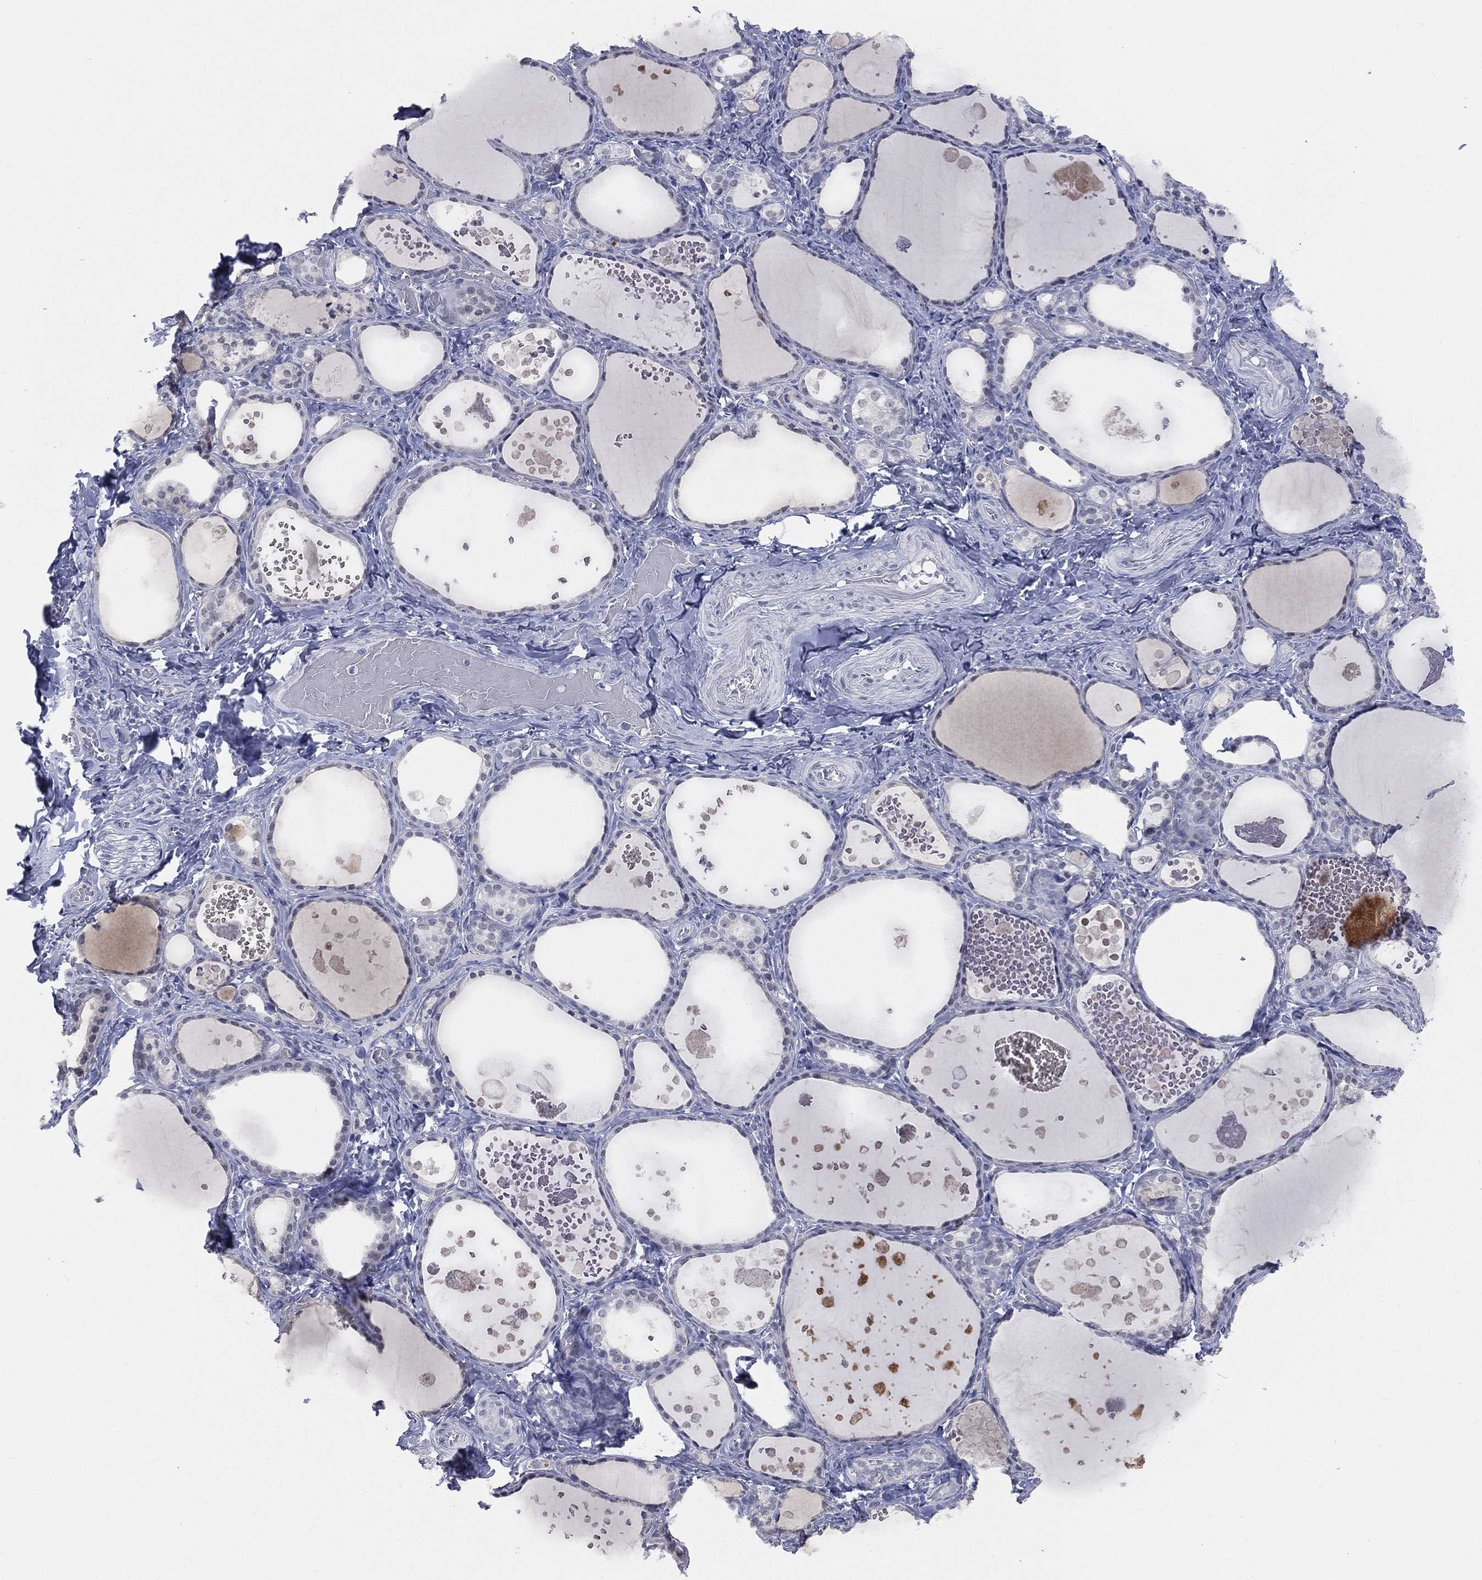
{"staining": {"intensity": "negative", "quantity": "none", "location": "none"}, "tissue": "thyroid gland", "cell_type": "Glandular cells", "image_type": "normal", "snomed": [{"axis": "morphology", "description": "Normal tissue, NOS"}, {"axis": "topography", "description": "Thyroid gland"}], "caption": "Micrograph shows no protein expression in glandular cells of unremarkable thyroid gland. (Stains: DAB (3,3'-diaminobenzidine) immunohistochemistry (IHC) with hematoxylin counter stain, Microscopy: brightfield microscopy at high magnification).", "gene": "DMKN", "patient": {"sex": "female", "age": 56}}